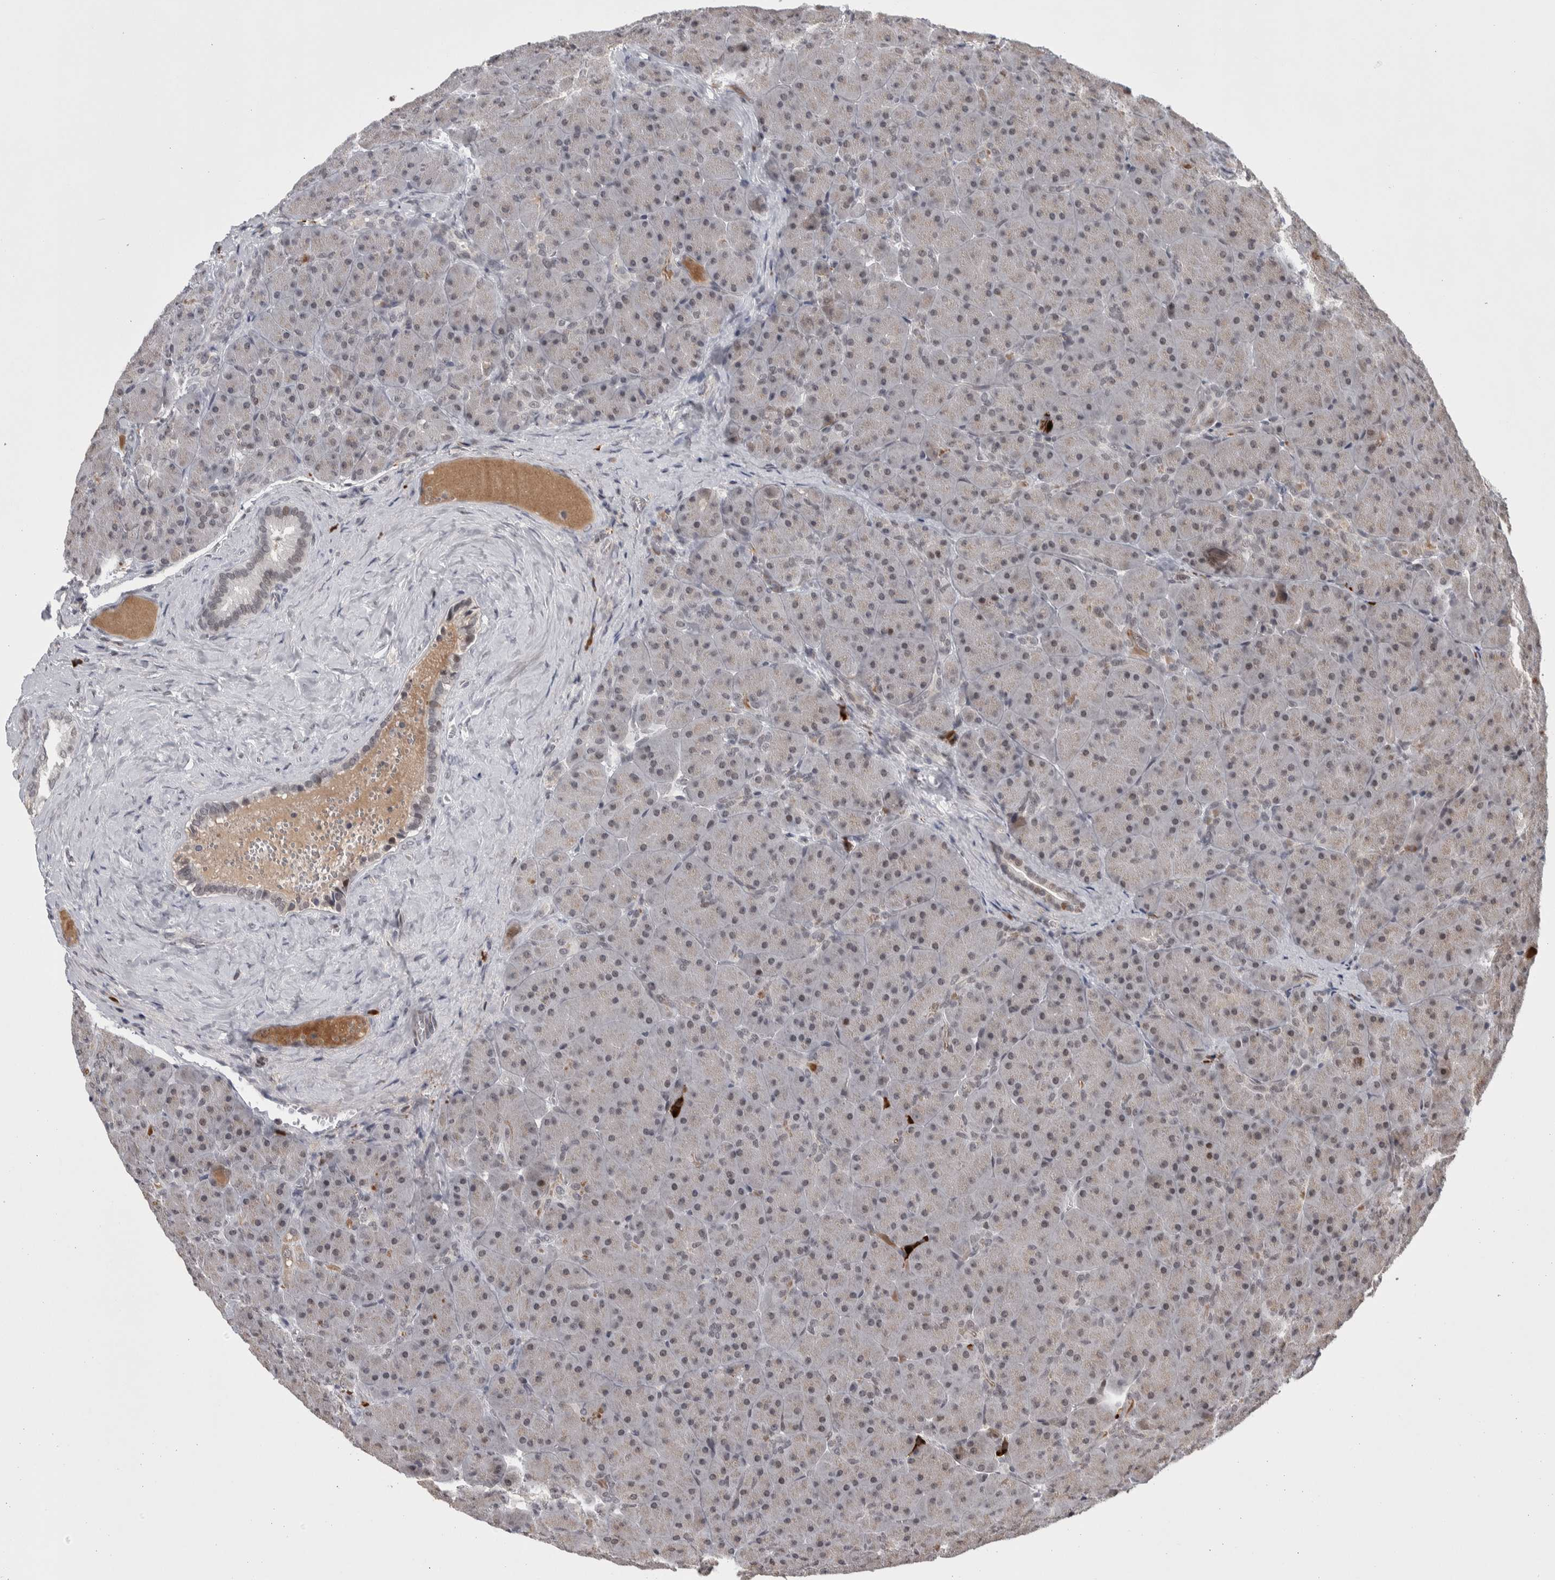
{"staining": {"intensity": "negative", "quantity": "none", "location": "none"}, "tissue": "pancreas", "cell_type": "Exocrine glandular cells", "image_type": "normal", "snomed": [{"axis": "morphology", "description": "Normal tissue, NOS"}, {"axis": "topography", "description": "Pancreas"}], "caption": "Pancreas stained for a protein using immunohistochemistry (IHC) shows no staining exocrine glandular cells.", "gene": "ZNF592", "patient": {"sex": "male", "age": 66}}